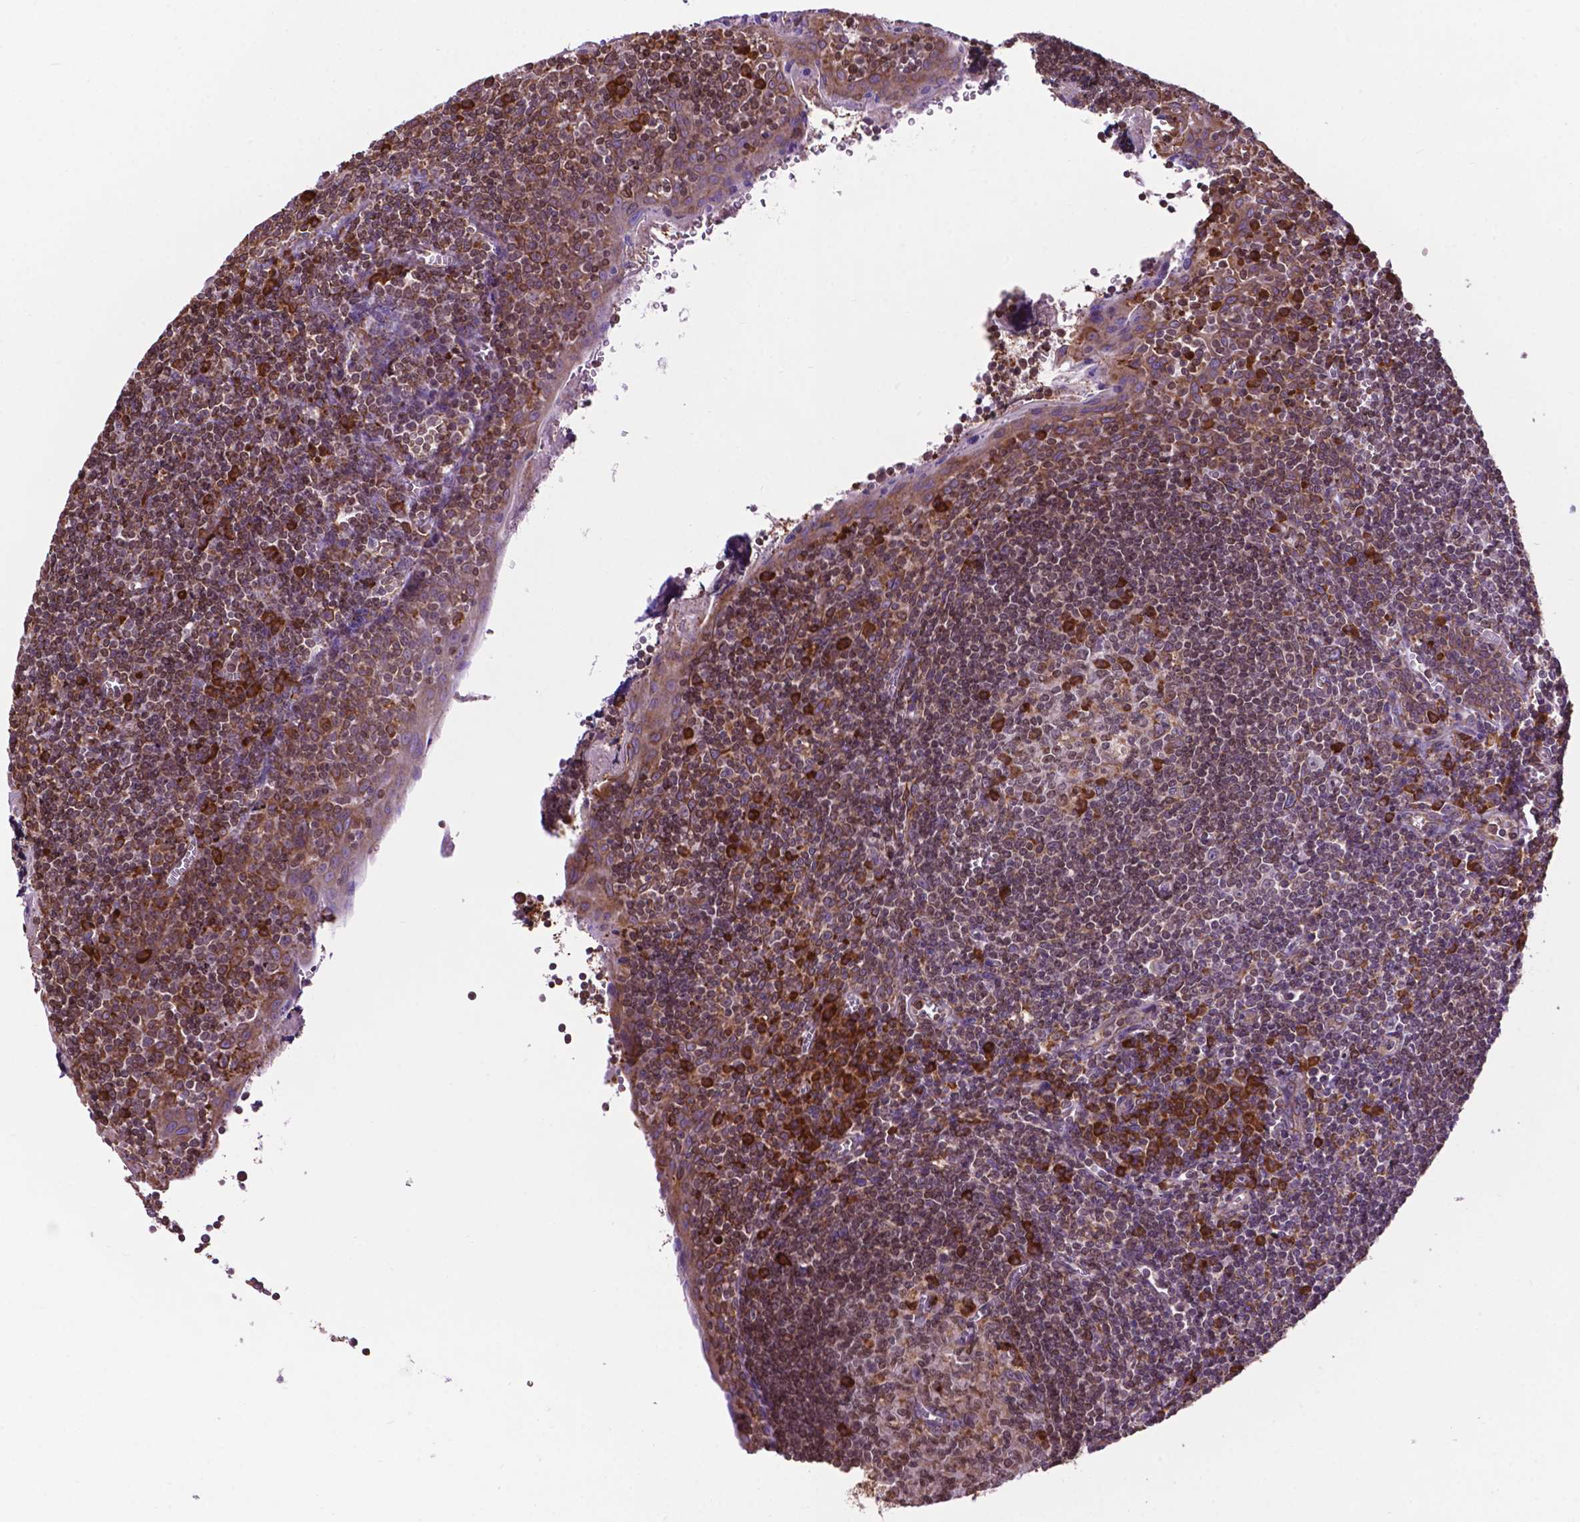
{"staining": {"intensity": "strong", "quantity": "<25%", "location": "cytoplasmic/membranous"}, "tissue": "tonsil", "cell_type": "Germinal center cells", "image_type": "normal", "snomed": [{"axis": "morphology", "description": "Normal tissue, NOS"}, {"axis": "morphology", "description": "Inflammation, NOS"}, {"axis": "topography", "description": "Tonsil"}], "caption": "Benign tonsil was stained to show a protein in brown. There is medium levels of strong cytoplasmic/membranous staining in about <25% of germinal center cells. The staining is performed using DAB (3,3'-diaminobenzidine) brown chromogen to label protein expression. The nuclei are counter-stained blue using hematoxylin.", "gene": "GANAB", "patient": {"sex": "female", "age": 31}}